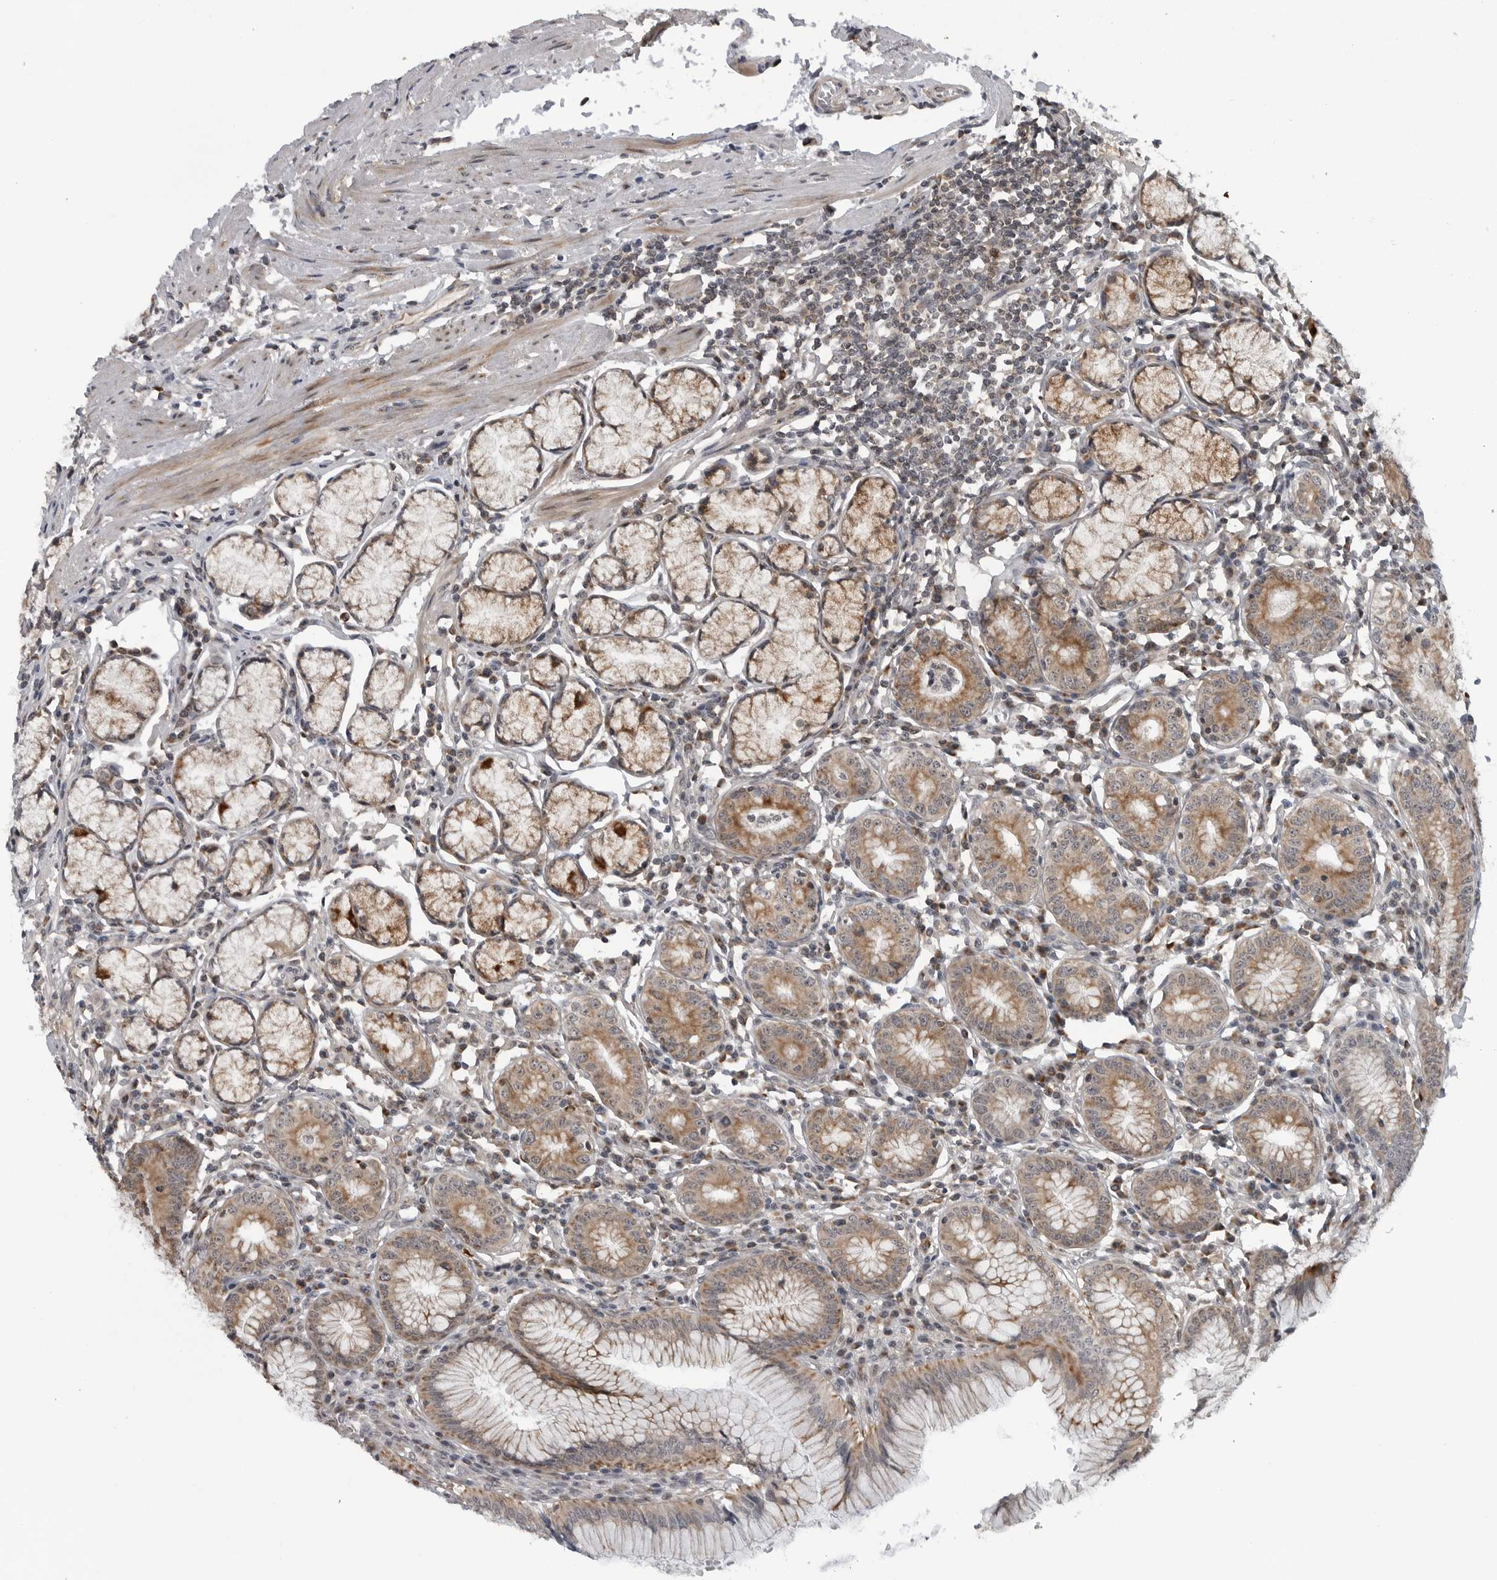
{"staining": {"intensity": "strong", "quantity": "25%-75%", "location": "cytoplasmic/membranous"}, "tissue": "stomach", "cell_type": "Glandular cells", "image_type": "normal", "snomed": [{"axis": "morphology", "description": "Normal tissue, NOS"}, {"axis": "topography", "description": "Stomach"}], "caption": "Protein staining shows strong cytoplasmic/membranous expression in approximately 25%-75% of glandular cells in unremarkable stomach.", "gene": "FAAP100", "patient": {"sex": "male", "age": 55}}